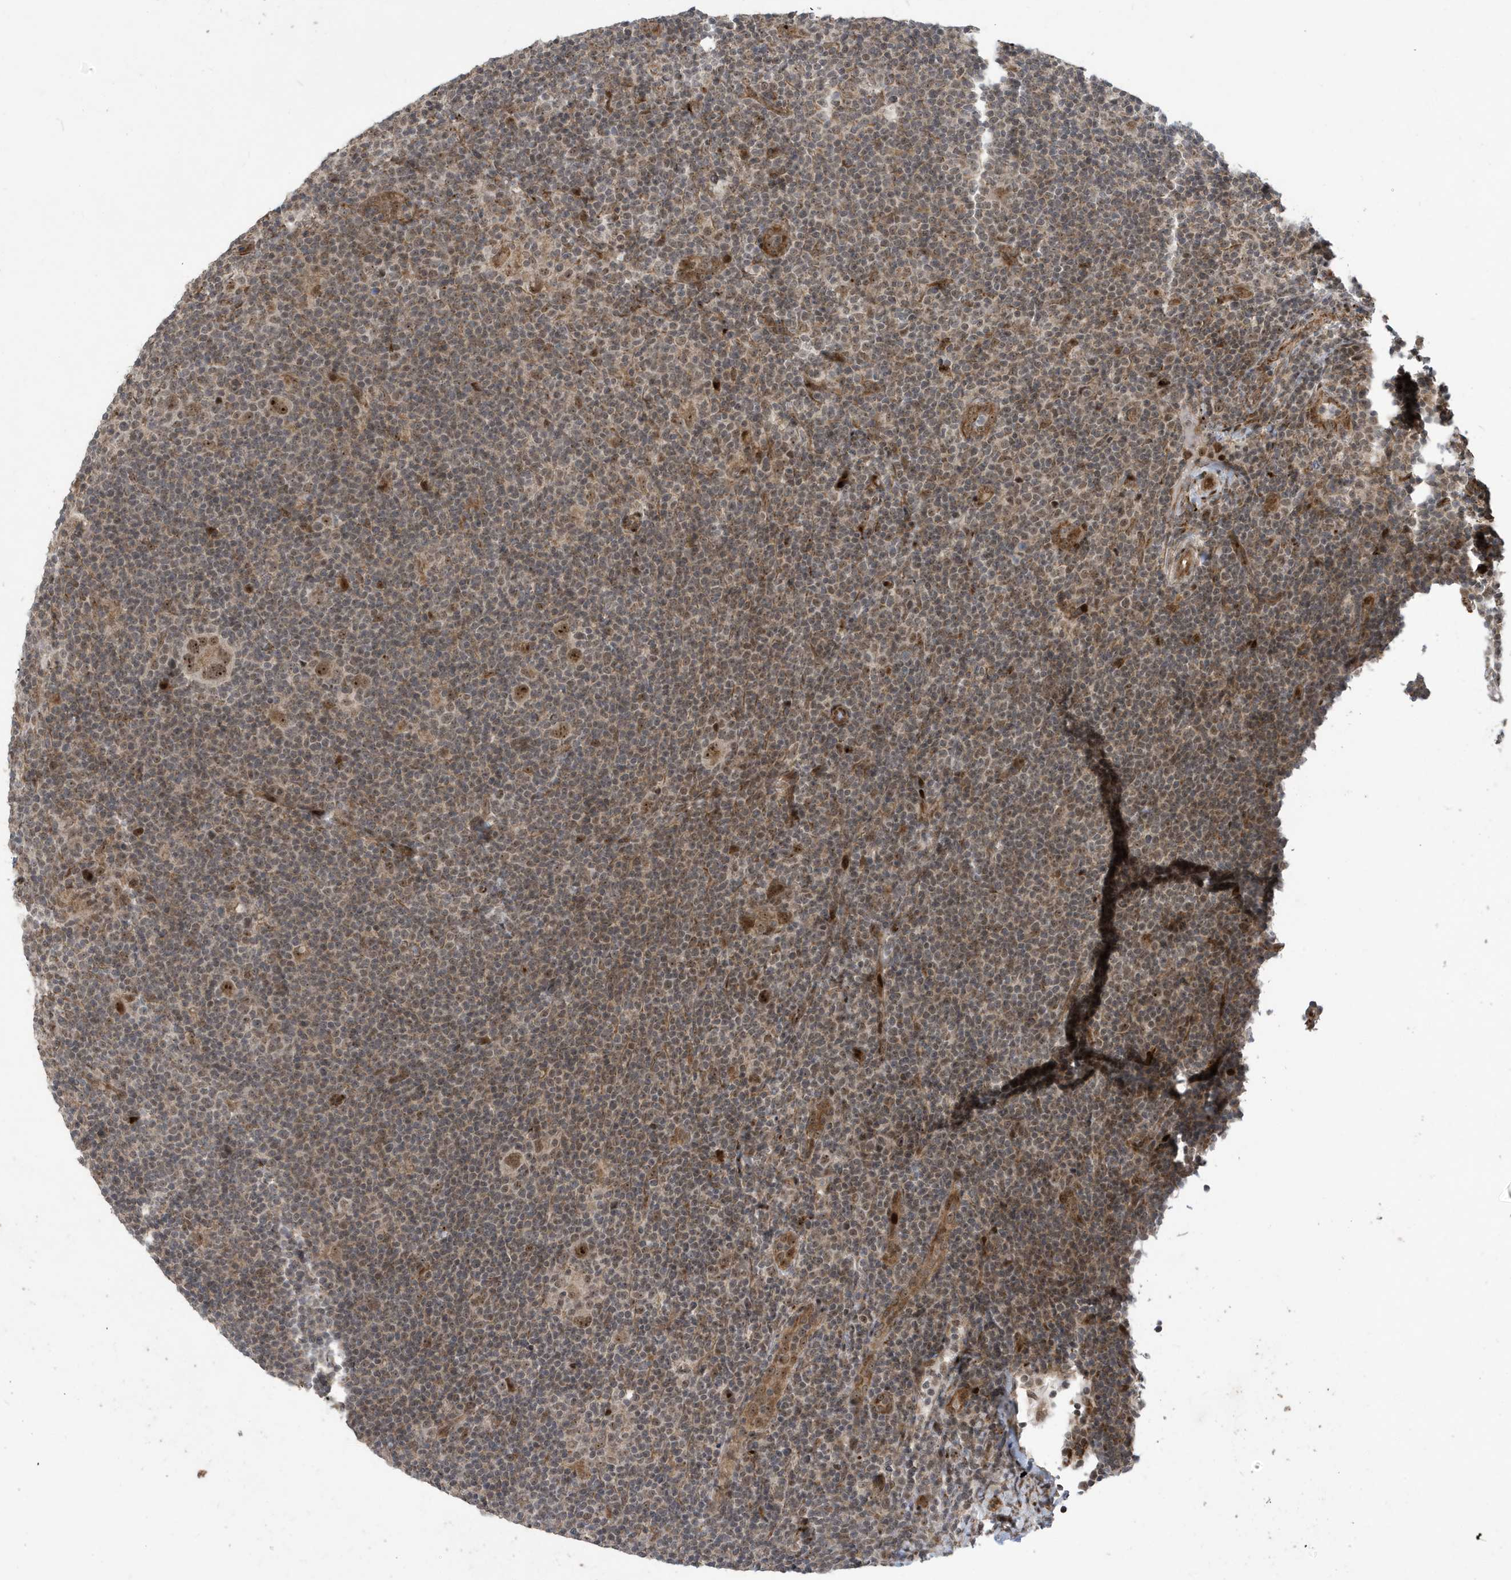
{"staining": {"intensity": "moderate", "quantity": ">75%", "location": "nuclear"}, "tissue": "lymphoma", "cell_type": "Tumor cells", "image_type": "cancer", "snomed": [{"axis": "morphology", "description": "Hodgkin's disease, NOS"}, {"axis": "topography", "description": "Lymph node"}], "caption": "Immunohistochemistry (DAB (3,3'-diaminobenzidine)) staining of lymphoma exhibits moderate nuclear protein positivity in approximately >75% of tumor cells.", "gene": "FAM9B", "patient": {"sex": "female", "age": 57}}